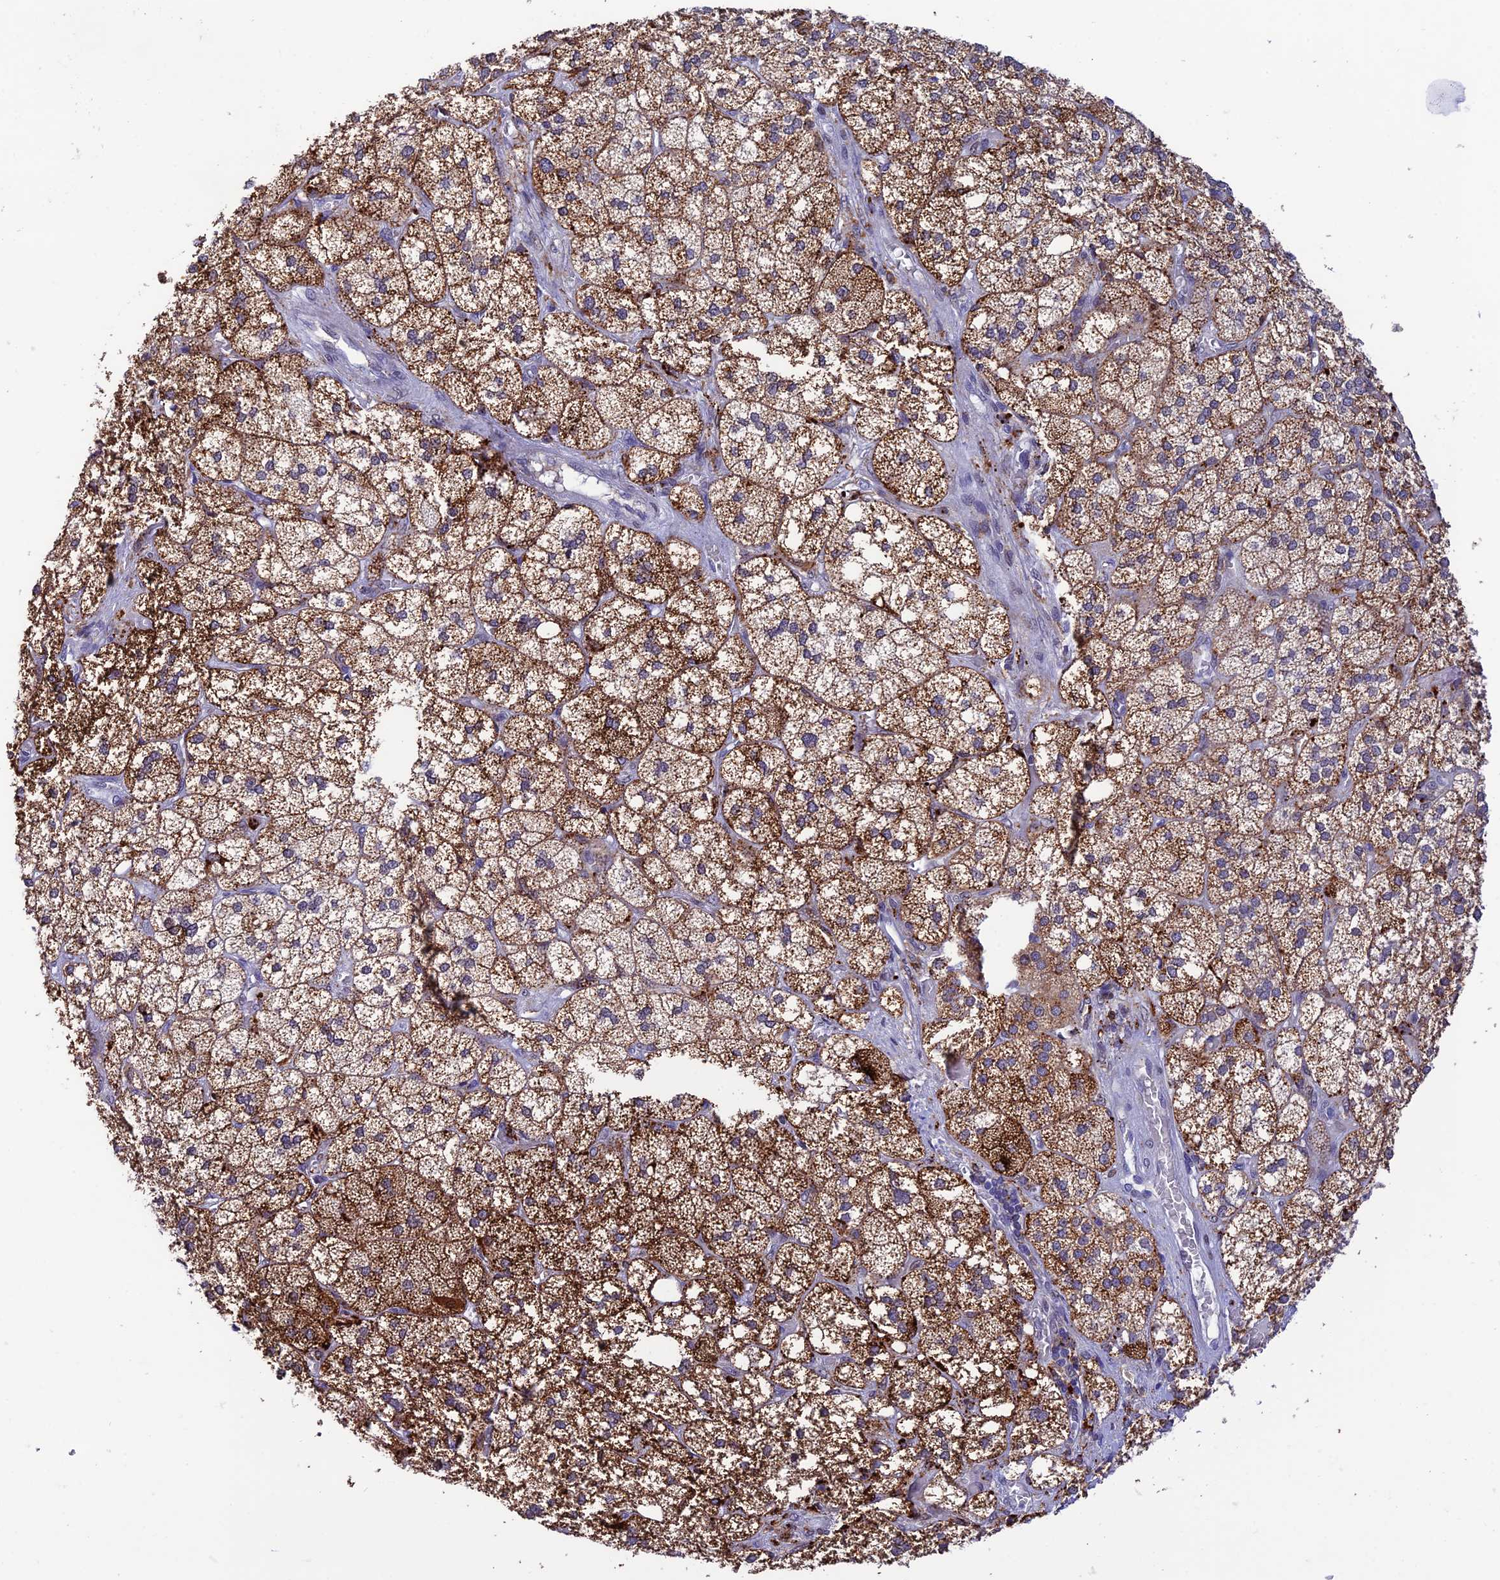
{"staining": {"intensity": "moderate", "quantity": ">75%", "location": "cytoplasmic/membranous"}, "tissue": "adrenal gland", "cell_type": "Glandular cells", "image_type": "normal", "snomed": [{"axis": "morphology", "description": "Normal tissue, NOS"}, {"axis": "topography", "description": "Adrenal gland"}], "caption": "This is a histology image of immunohistochemistry staining of normal adrenal gland, which shows moderate positivity in the cytoplasmic/membranous of glandular cells.", "gene": "HIC1", "patient": {"sex": "male", "age": 61}}